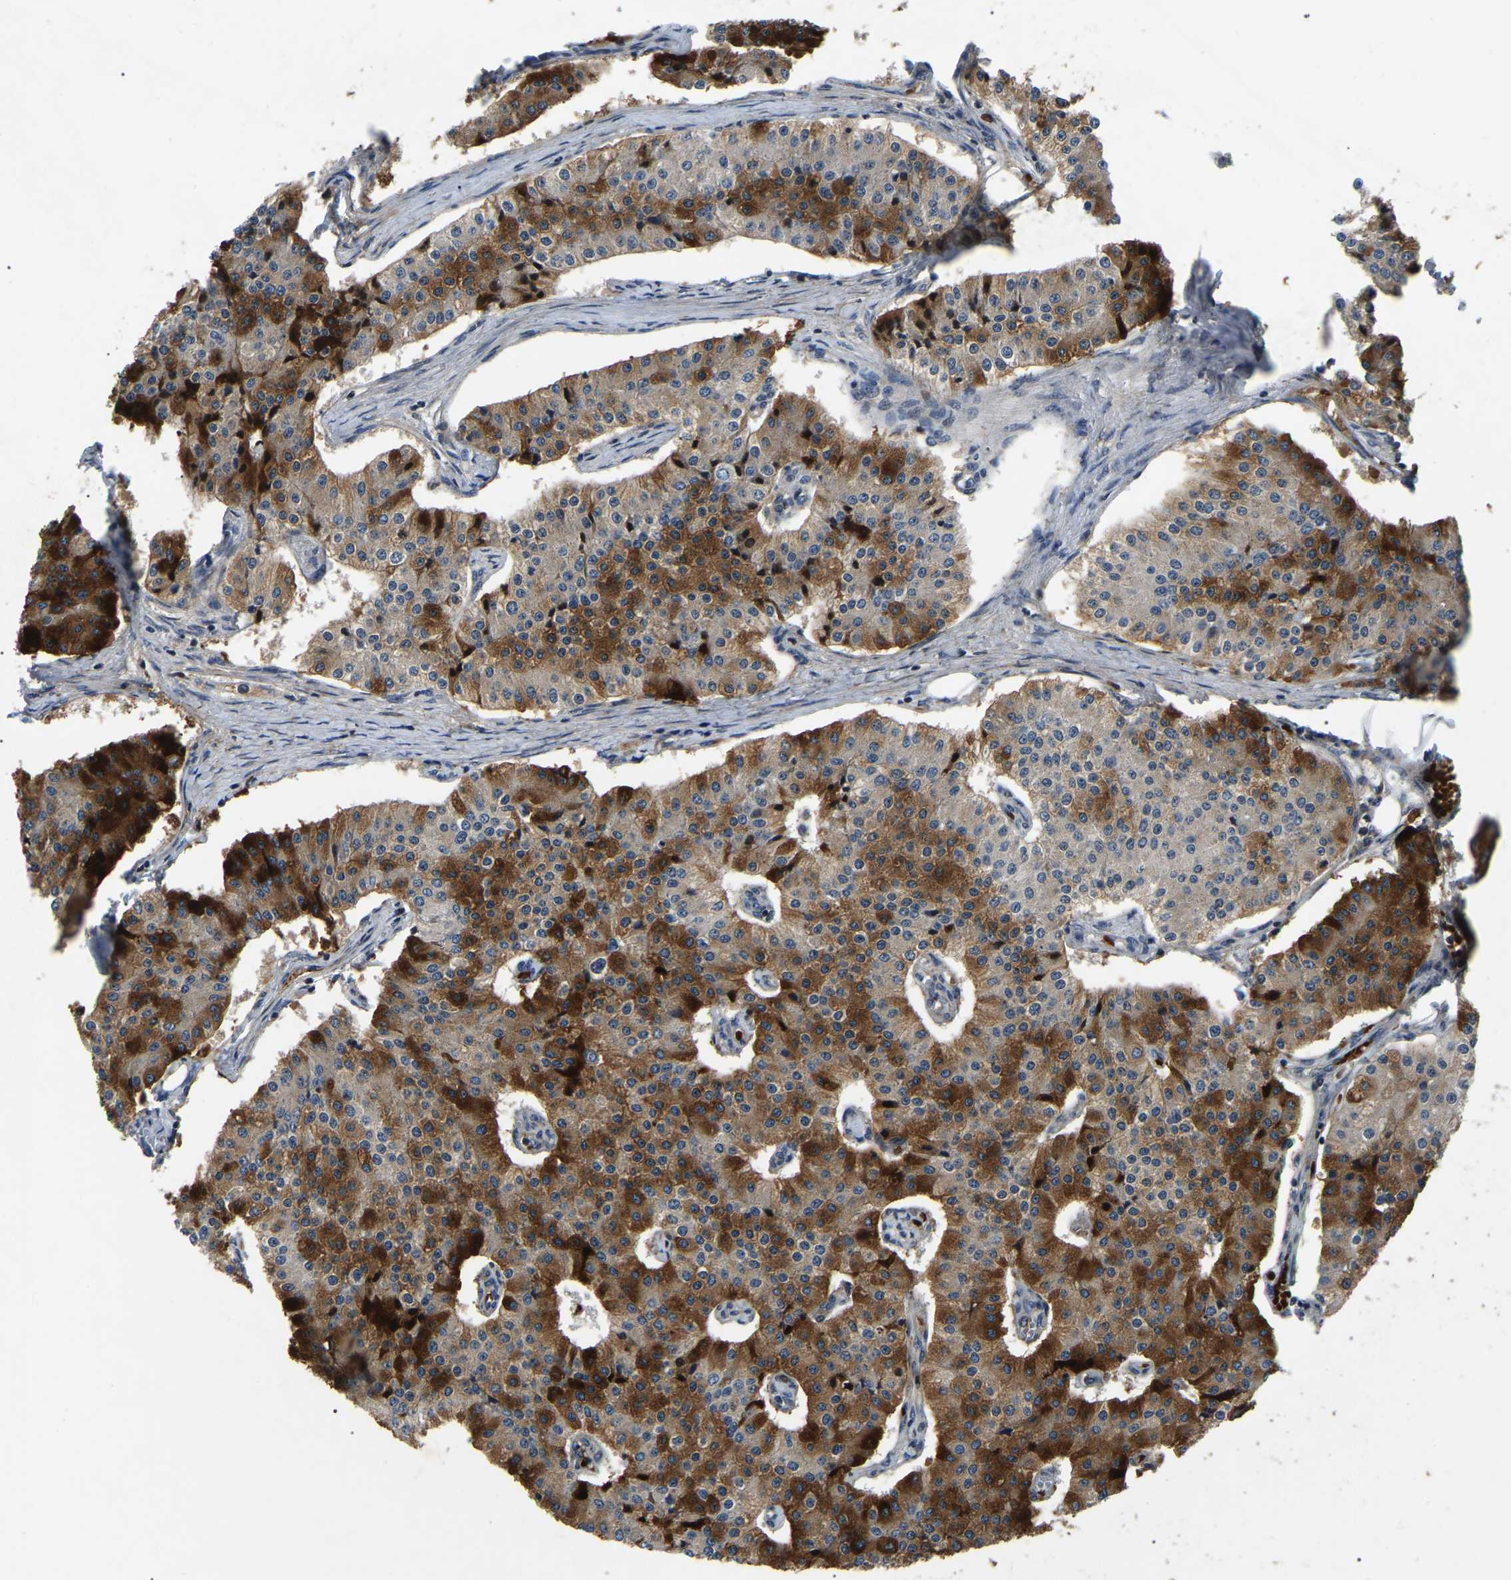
{"staining": {"intensity": "strong", "quantity": ">75%", "location": "cytoplasmic/membranous"}, "tissue": "carcinoid", "cell_type": "Tumor cells", "image_type": "cancer", "snomed": [{"axis": "morphology", "description": "Carcinoid, malignant, NOS"}, {"axis": "topography", "description": "Colon"}], "caption": "This is an image of immunohistochemistry (IHC) staining of carcinoid (malignant), which shows strong expression in the cytoplasmic/membranous of tumor cells.", "gene": "RBM28", "patient": {"sex": "female", "age": 52}}